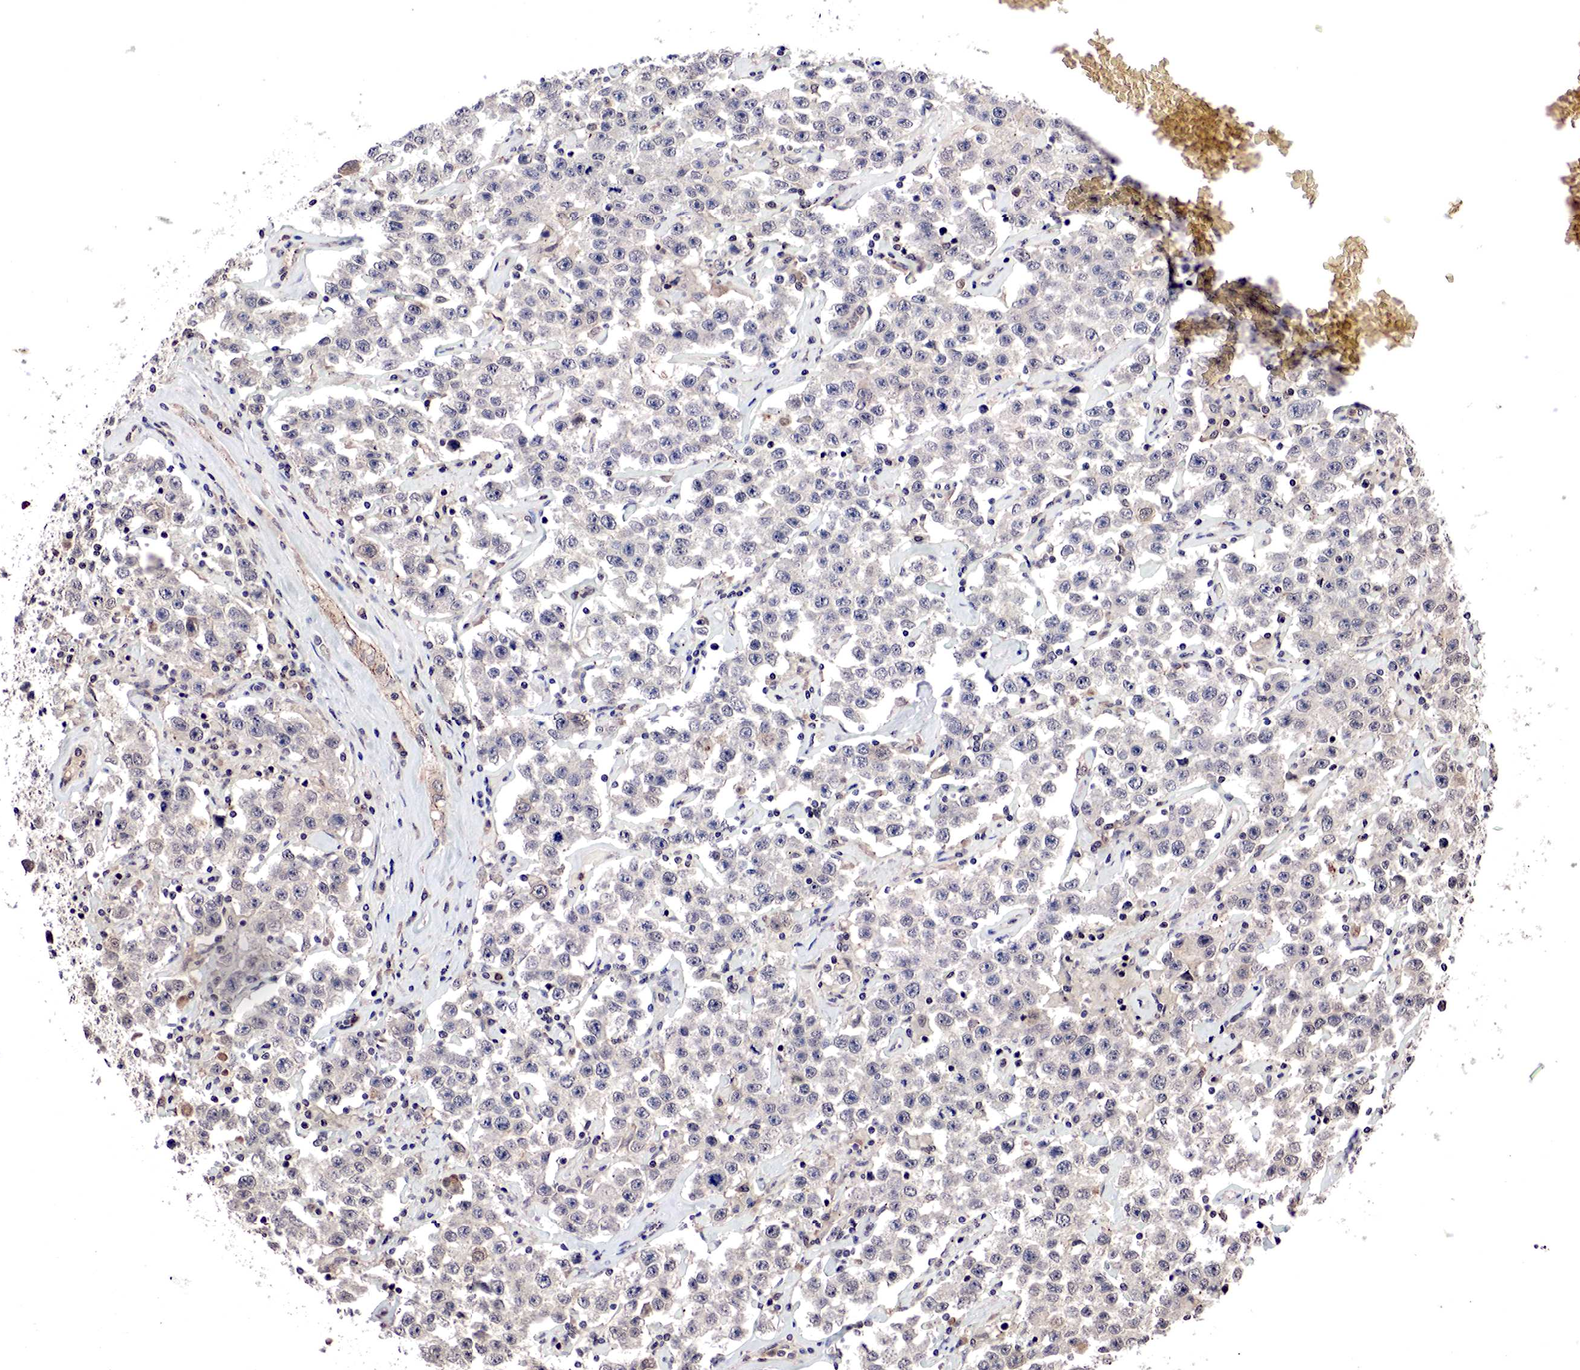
{"staining": {"intensity": "negative", "quantity": "none", "location": "none"}, "tissue": "testis cancer", "cell_type": "Tumor cells", "image_type": "cancer", "snomed": [{"axis": "morphology", "description": "Seminoma, NOS"}, {"axis": "topography", "description": "Testis"}], "caption": "IHC micrograph of testis seminoma stained for a protein (brown), which displays no positivity in tumor cells.", "gene": "DACH2", "patient": {"sex": "male", "age": 52}}